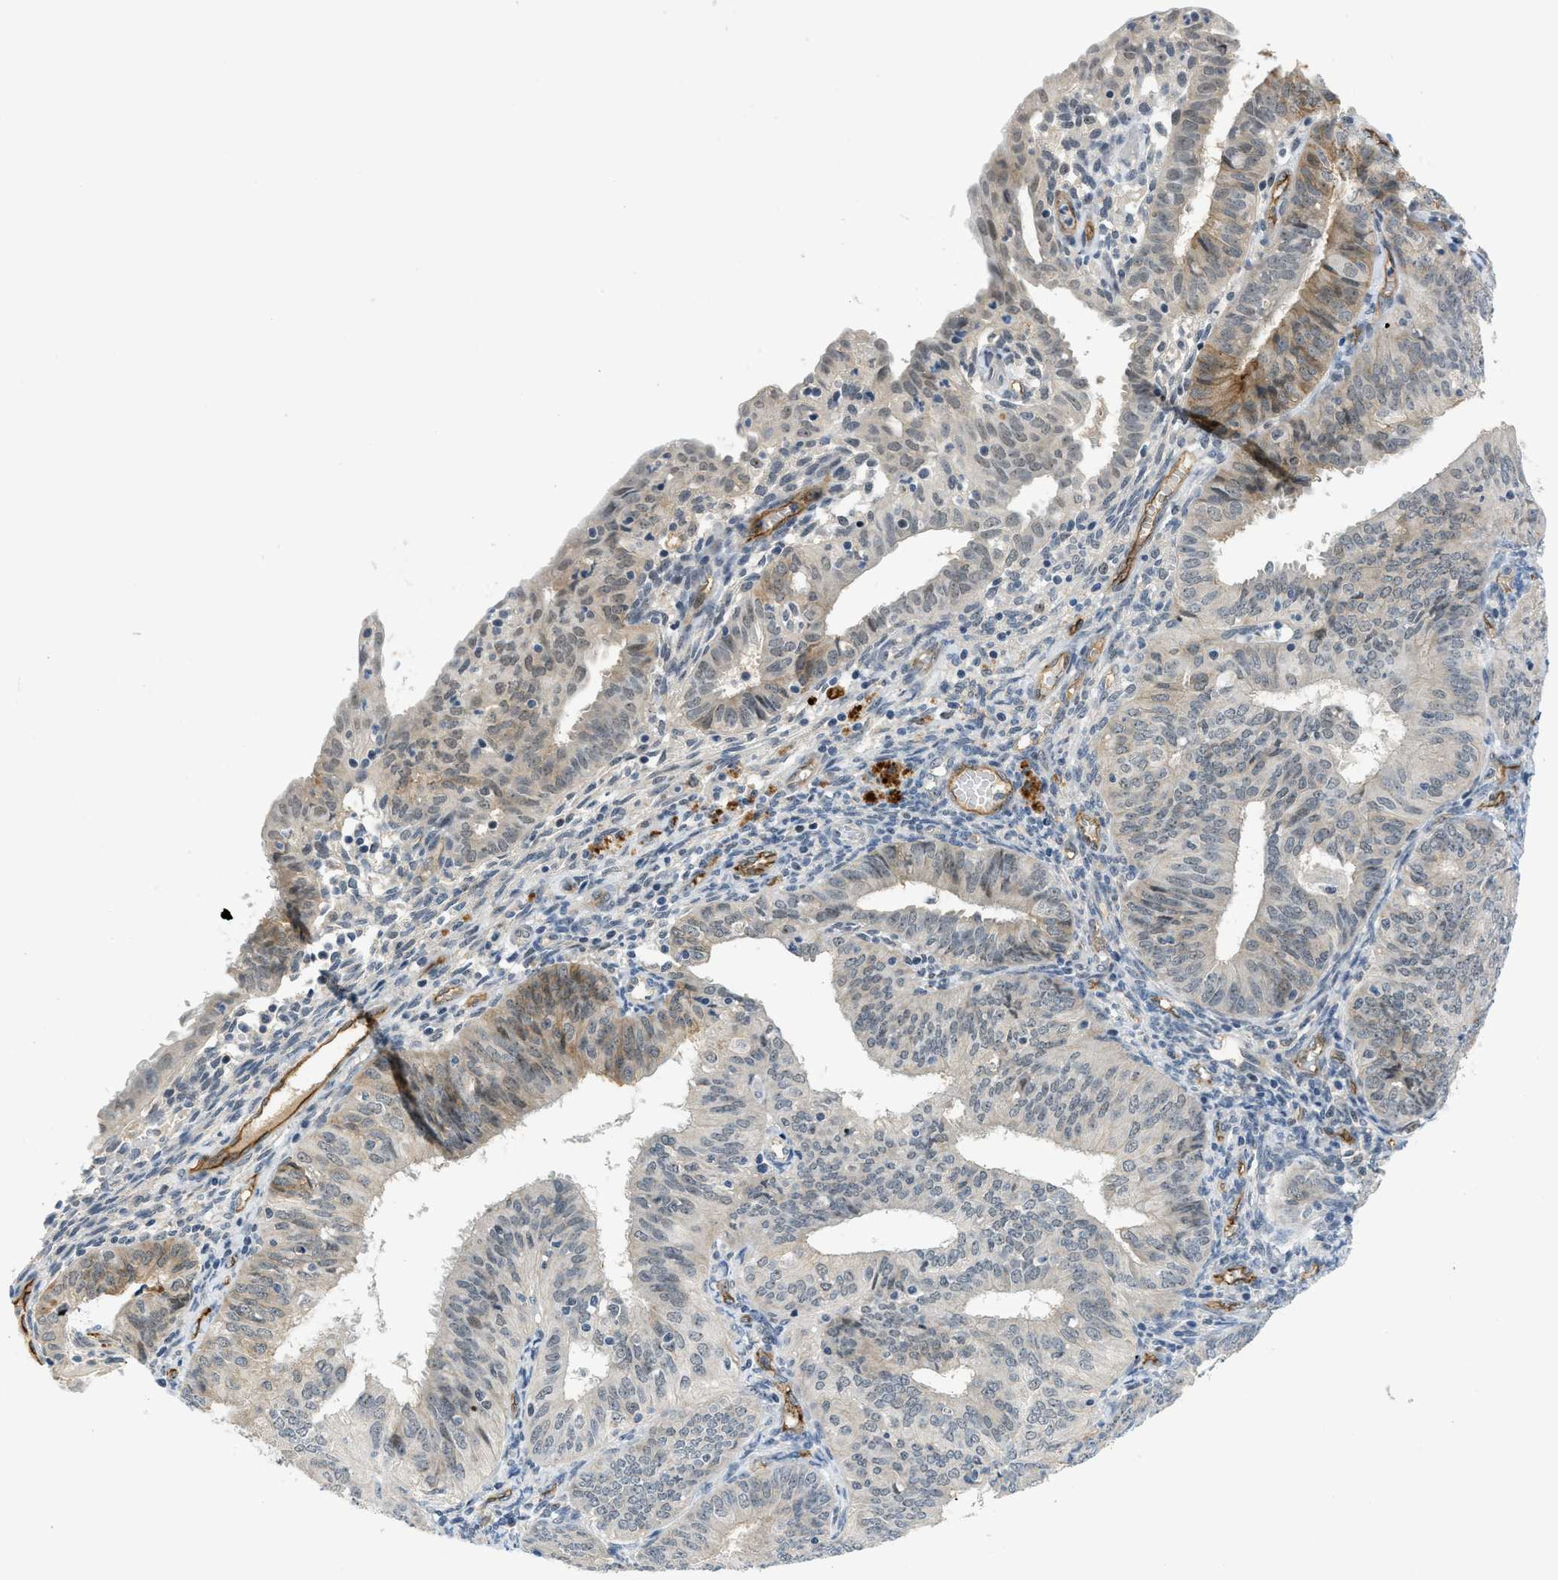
{"staining": {"intensity": "weak", "quantity": "<25%", "location": "cytoplasmic/membranous"}, "tissue": "endometrial cancer", "cell_type": "Tumor cells", "image_type": "cancer", "snomed": [{"axis": "morphology", "description": "Adenocarcinoma, NOS"}, {"axis": "topography", "description": "Endometrium"}], "caption": "This is an immunohistochemistry (IHC) photomicrograph of endometrial cancer (adenocarcinoma). There is no staining in tumor cells.", "gene": "SLCO2A1", "patient": {"sex": "female", "age": 58}}